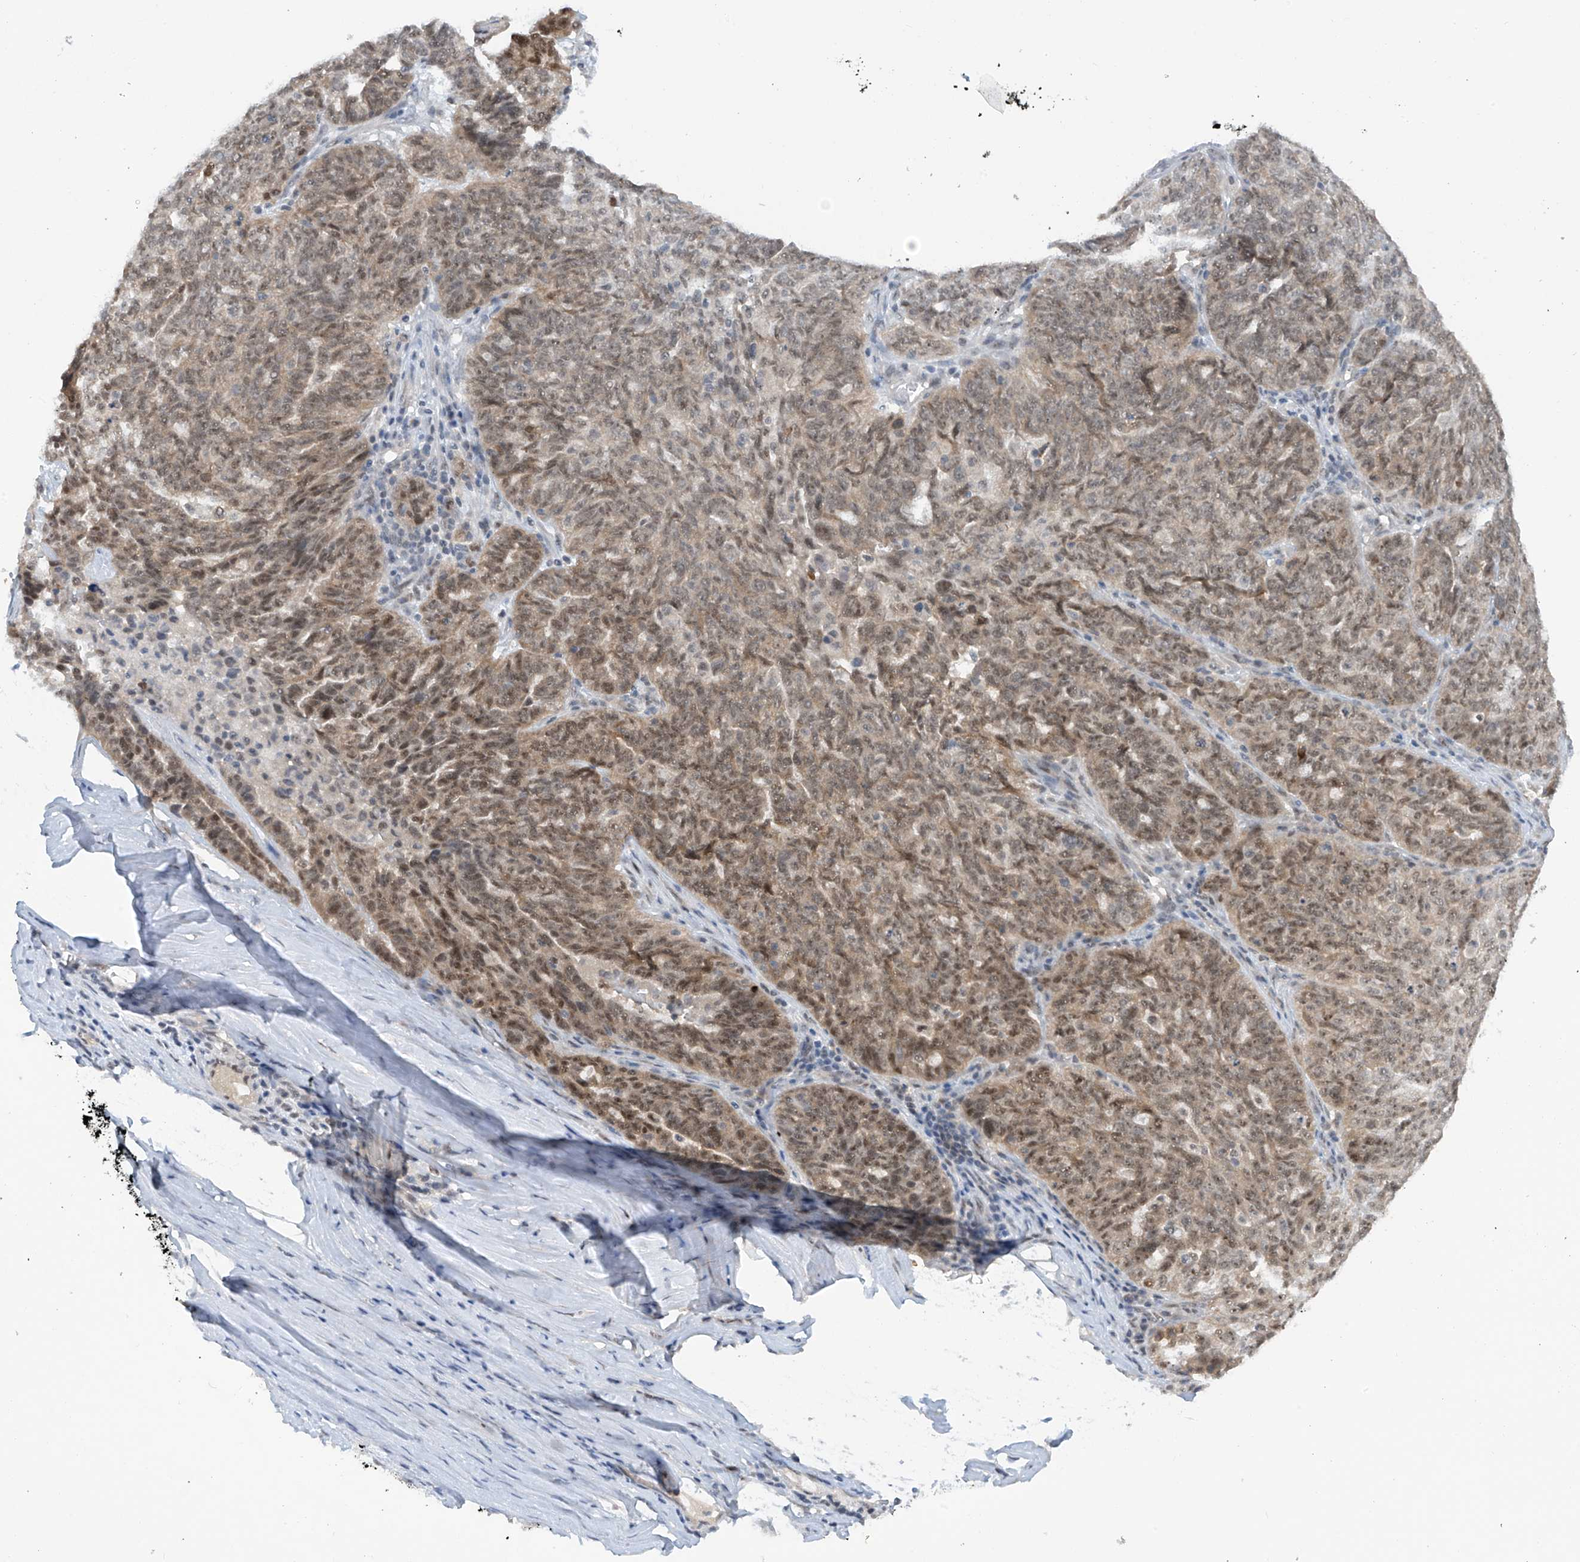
{"staining": {"intensity": "moderate", "quantity": ">75%", "location": "cytoplasmic/membranous,nuclear"}, "tissue": "ovarian cancer", "cell_type": "Tumor cells", "image_type": "cancer", "snomed": [{"axis": "morphology", "description": "Cystadenocarcinoma, serous, NOS"}, {"axis": "topography", "description": "Ovary"}], "caption": "A brown stain labels moderate cytoplasmic/membranous and nuclear staining of a protein in ovarian cancer tumor cells.", "gene": "RPAIN", "patient": {"sex": "female", "age": 59}}